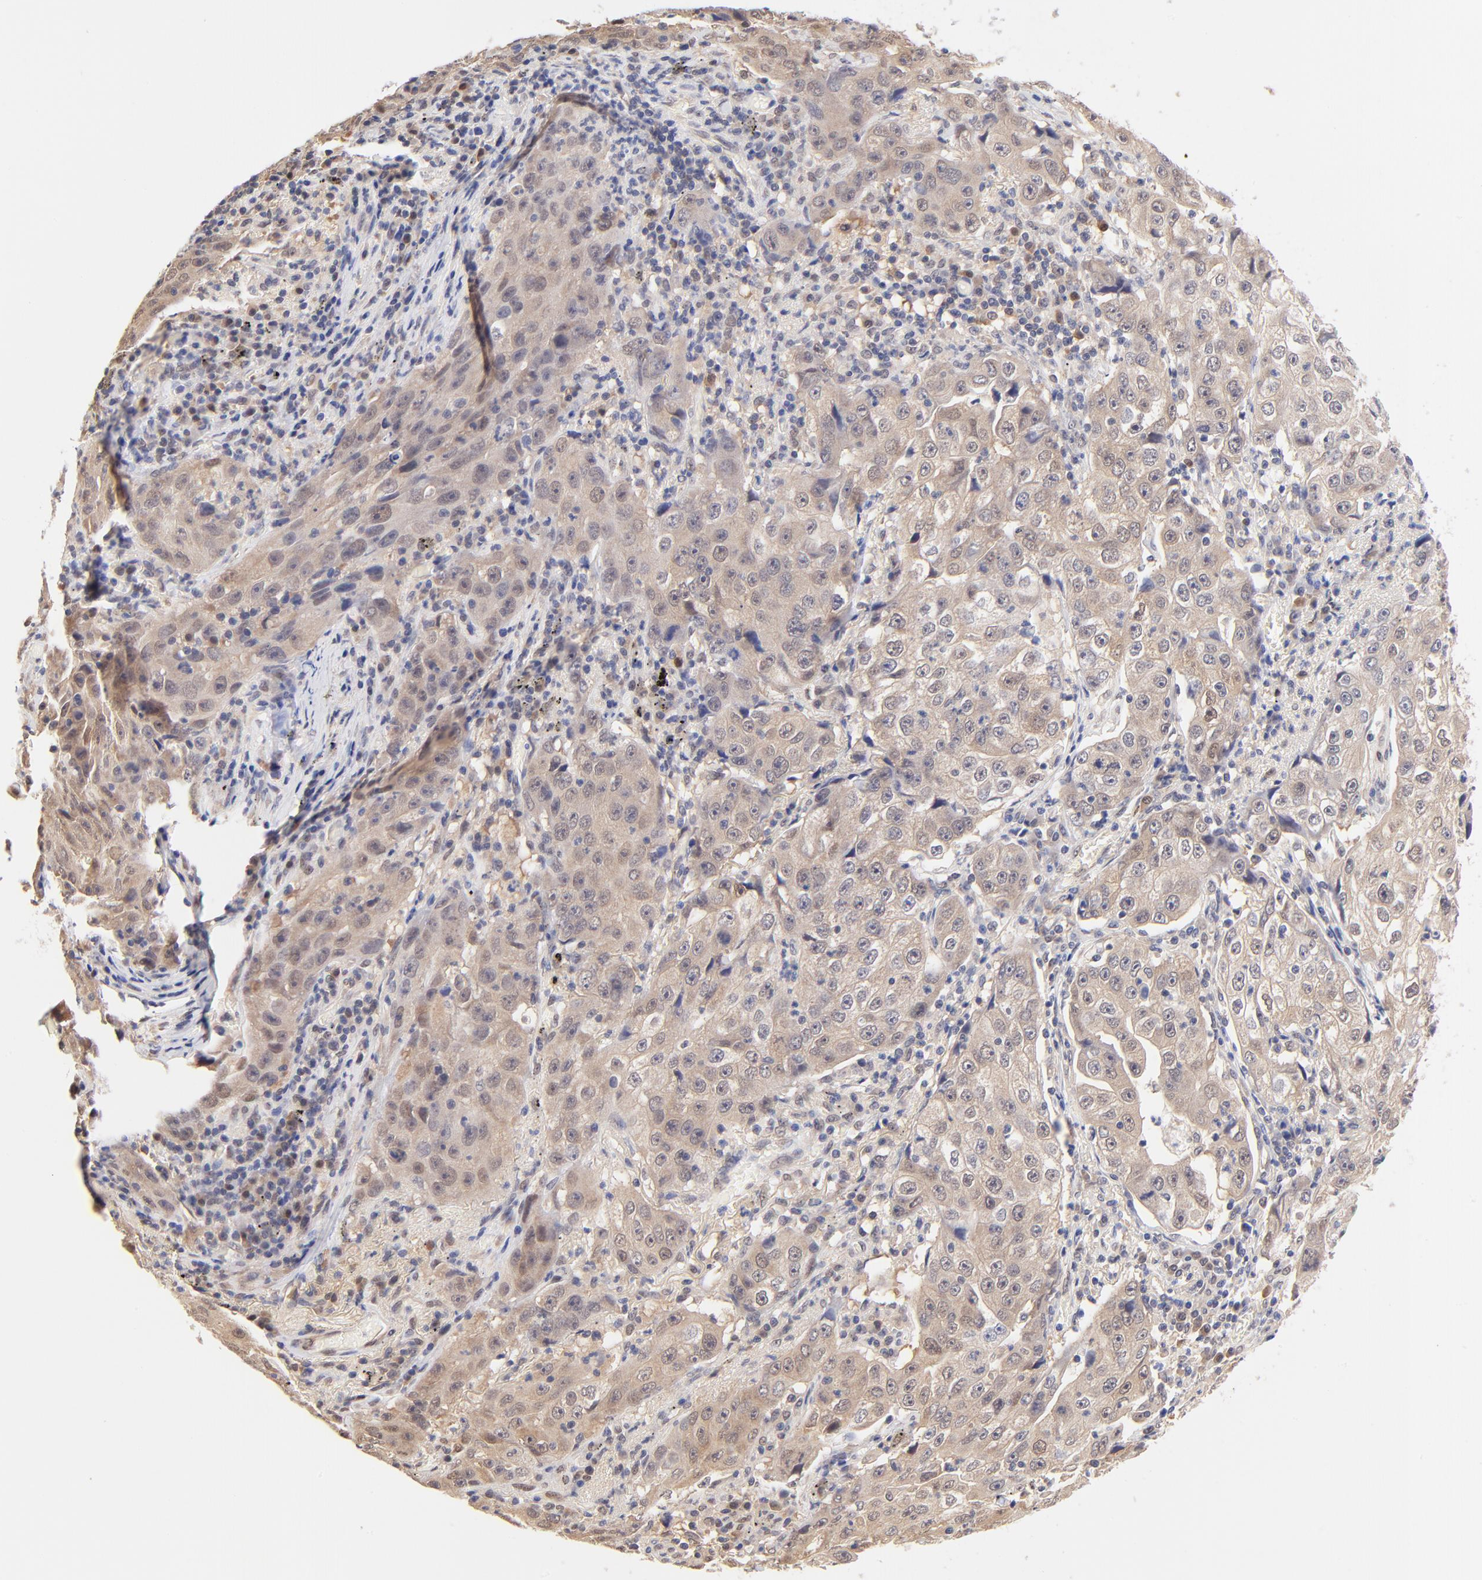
{"staining": {"intensity": "weak", "quantity": "25%-75%", "location": "cytoplasmic/membranous,nuclear"}, "tissue": "lung cancer", "cell_type": "Tumor cells", "image_type": "cancer", "snomed": [{"axis": "morphology", "description": "Squamous cell carcinoma, NOS"}, {"axis": "topography", "description": "Lung"}], "caption": "Immunohistochemical staining of squamous cell carcinoma (lung) reveals weak cytoplasmic/membranous and nuclear protein expression in approximately 25%-75% of tumor cells. The protein is shown in brown color, while the nuclei are stained blue.", "gene": "TXNL1", "patient": {"sex": "male", "age": 64}}